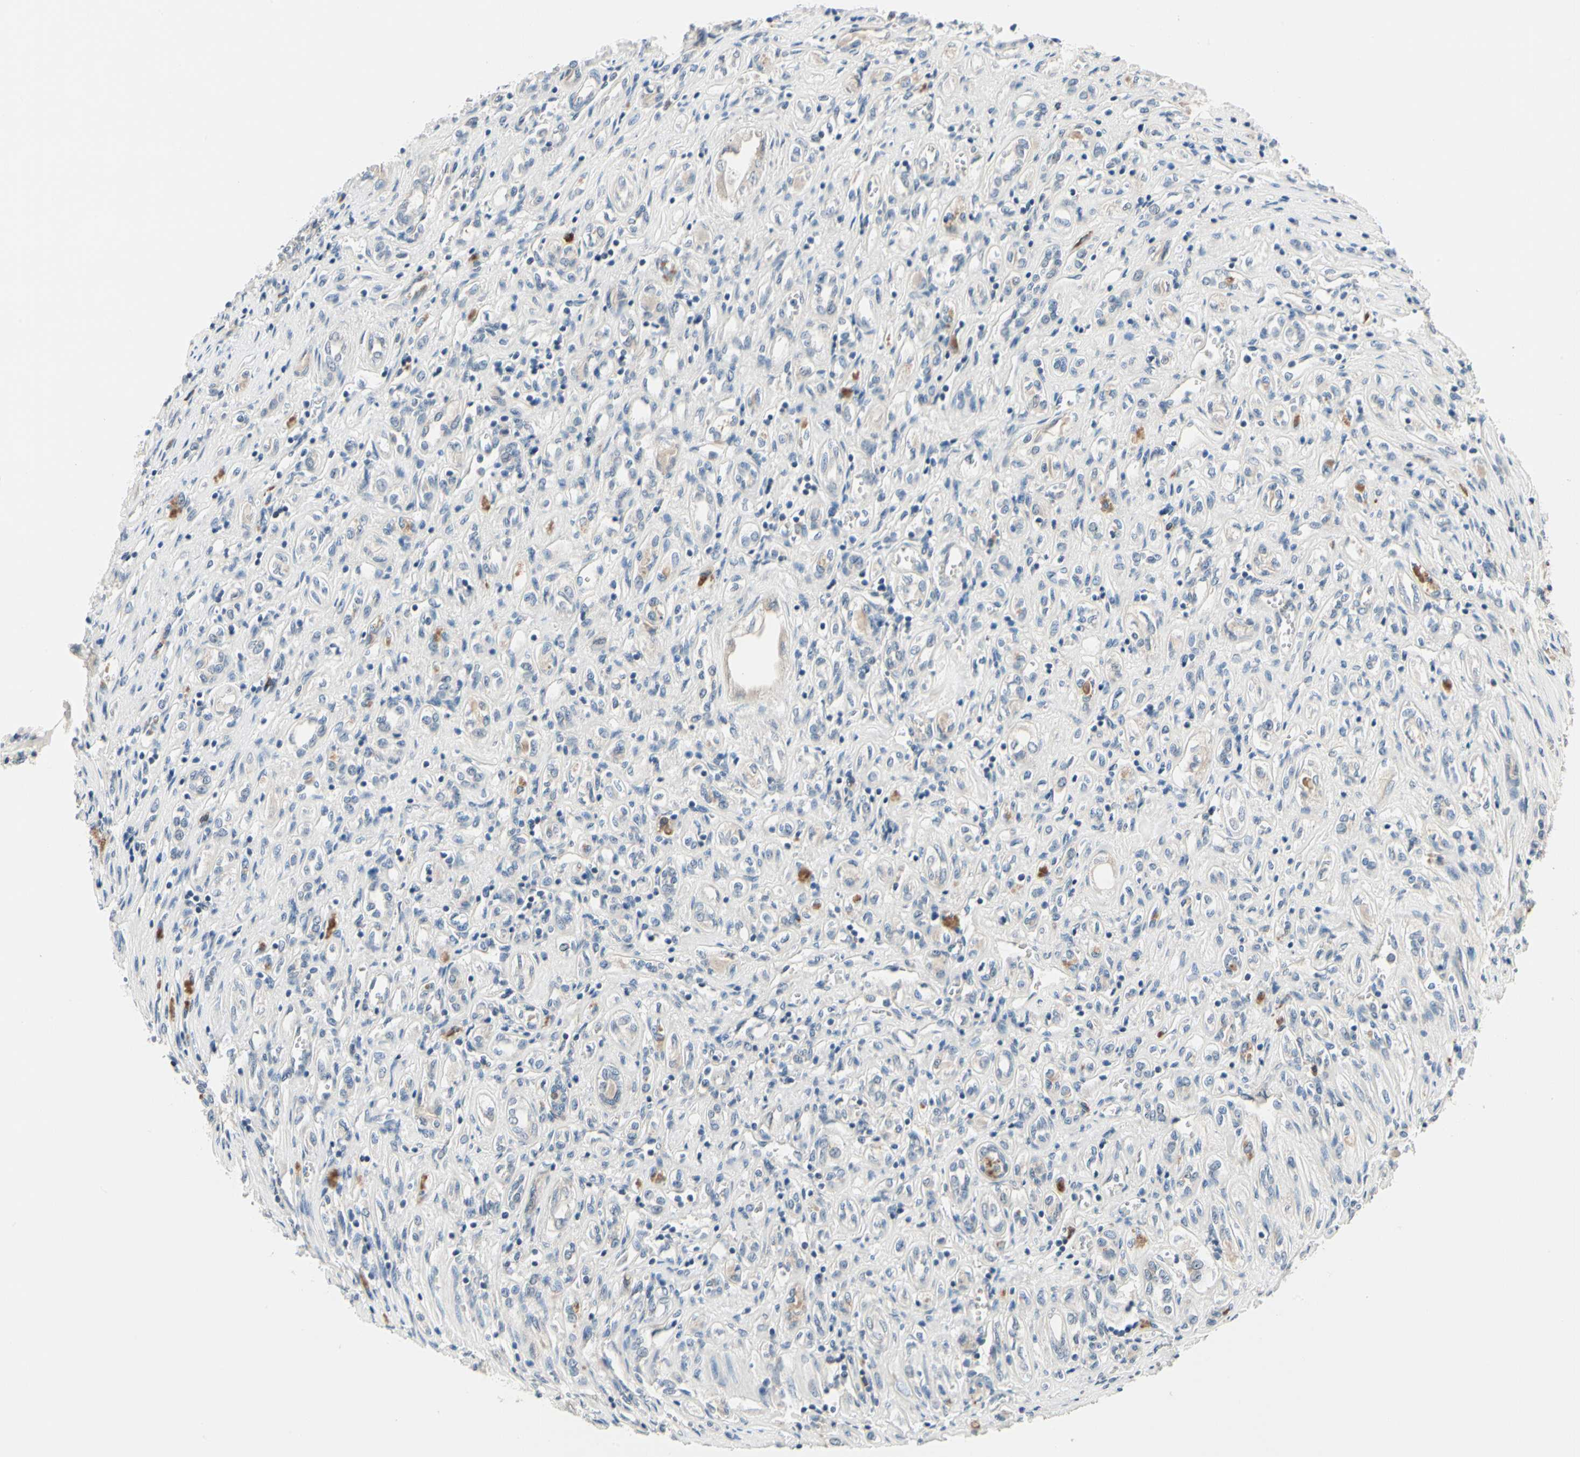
{"staining": {"intensity": "negative", "quantity": "none", "location": "none"}, "tissue": "renal cancer", "cell_type": "Tumor cells", "image_type": "cancer", "snomed": [{"axis": "morphology", "description": "Adenocarcinoma, NOS"}, {"axis": "topography", "description": "Kidney"}], "caption": "DAB (3,3'-diaminobenzidine) immunohistochemical staining of human renal adenocarcinoma displays no significant positivity in tumor cells.", "gene": "SELENOK", "patient": {"sex": "female", "age": 70}}